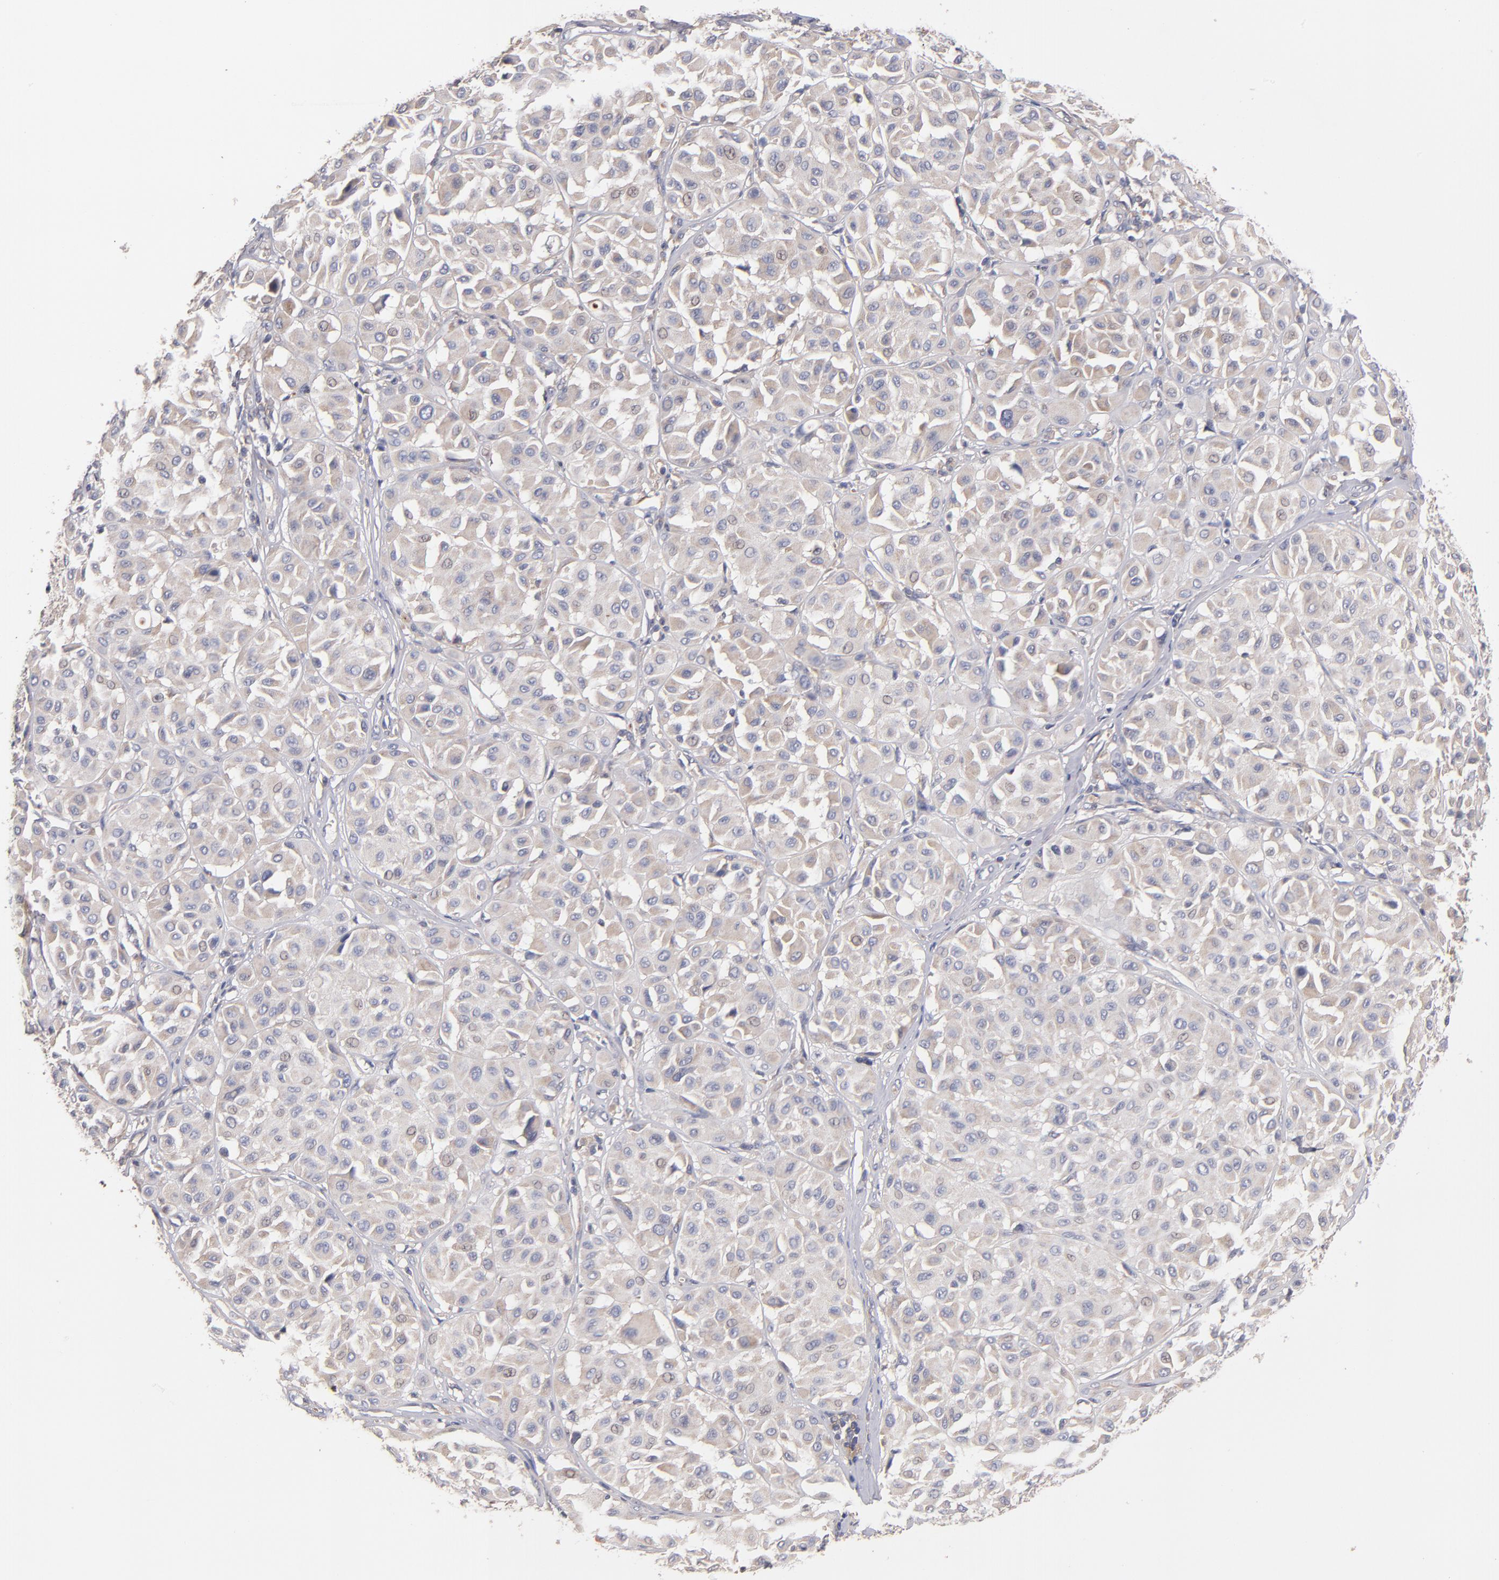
{"staining": {"intensity": "weak", "quantity": ">75%", "location": "cytoplasmic/membranous"}, "tissue": "melanoma", "cell_type": "Tumor cells", "image_type": "cancer", "snomed": [{"axis": "morphology", "description": "Malignant melanoma, Metastatic site"}, {"axis": "topography", "description": "Soft tissue"}], "caption": "A high-resolution image shows IHC staining of melanoma, which displays weak cytoplasmic/membranous positivity in approximately >75% of tumor cells.", "gene": "DACT1", "patient": {"sex": "male", "age": 41}}